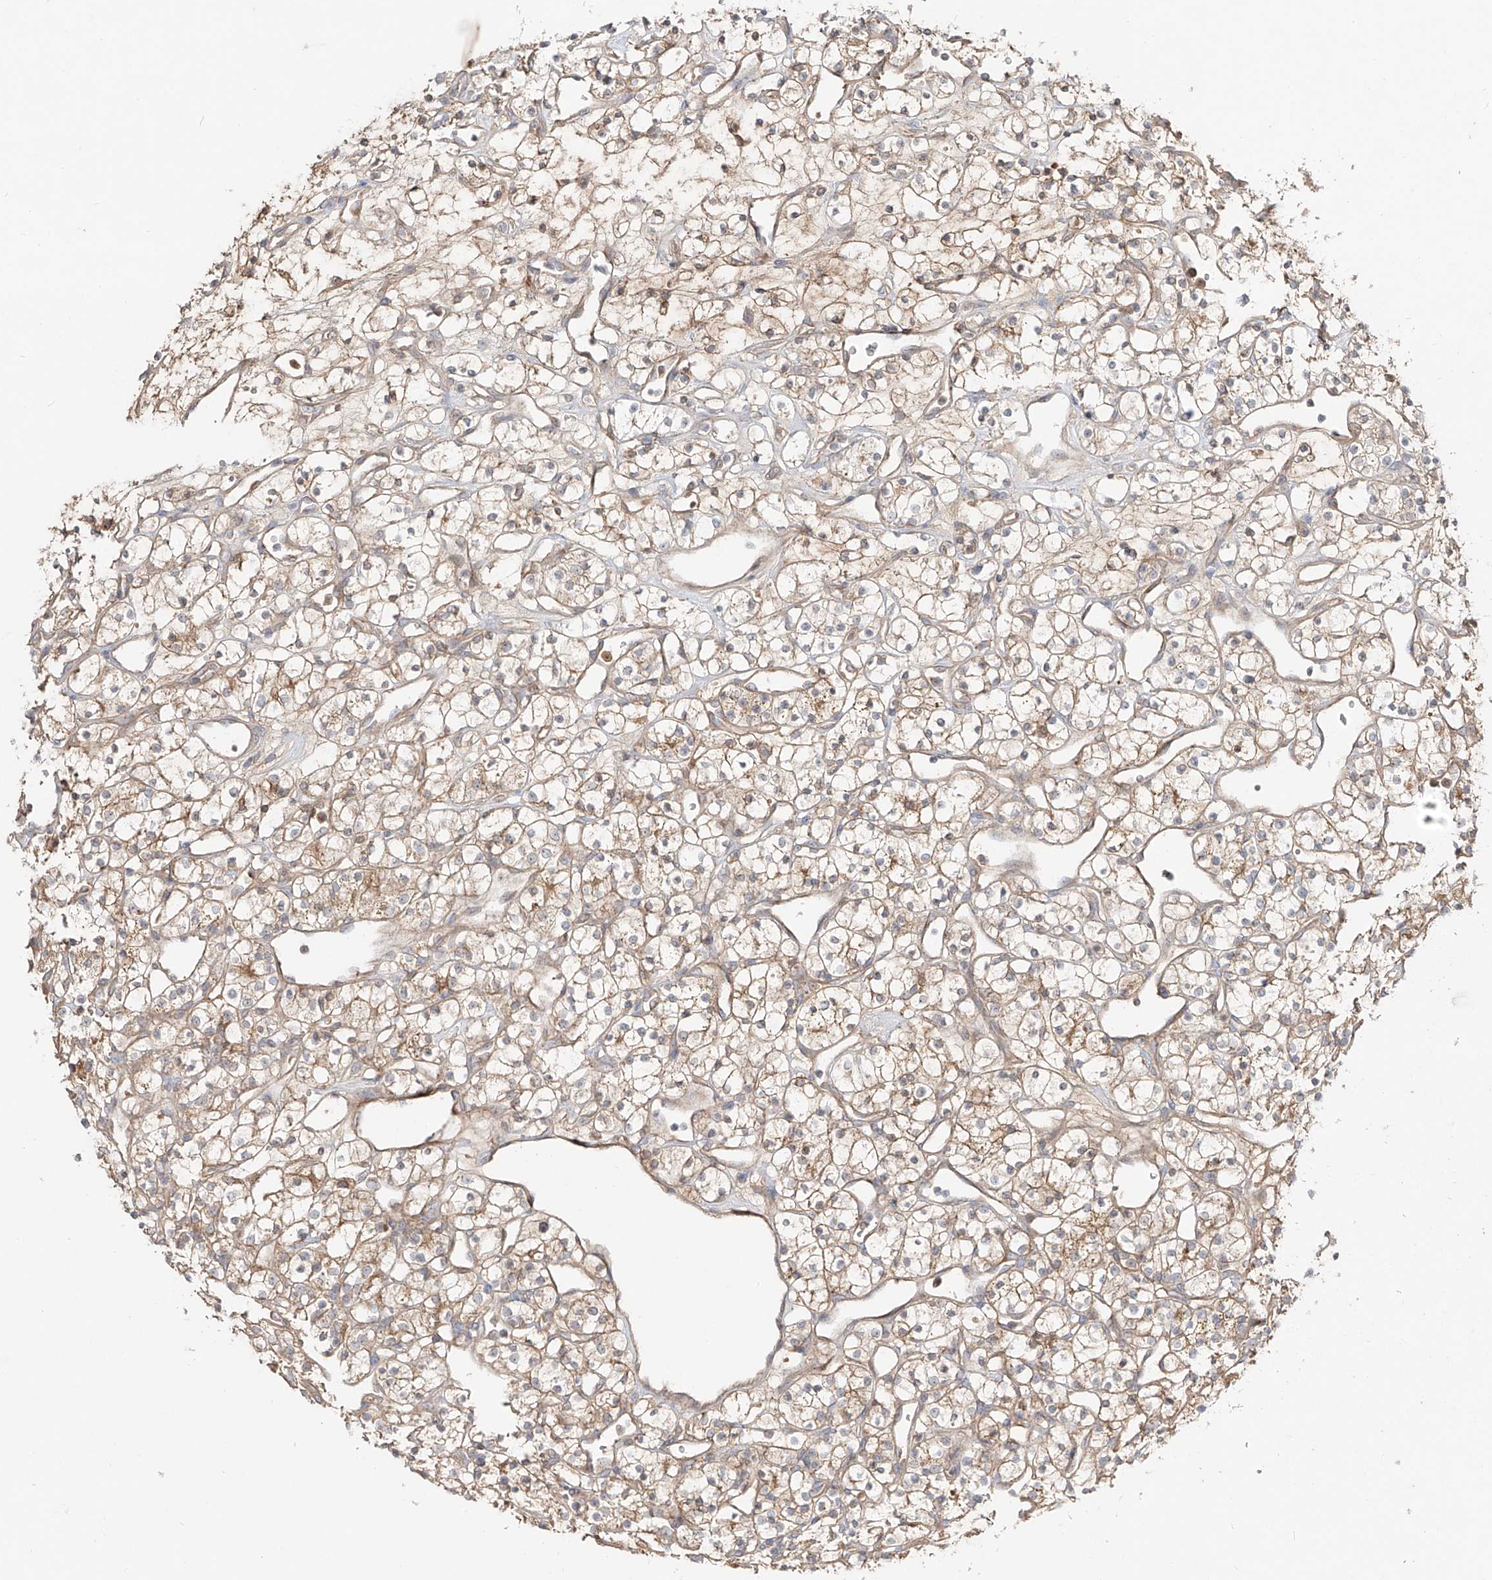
{"staining": {"intensity": "moderate", "quantity": ">75%", "location": "cytoplasmic/membranous"}, "tissue": "renal cancer", "cell_type": "Tumor cells", "image_type": "cancer", "snomed": [{"axis": "morphology", "description": "Adenocarcinoma, NOS"}, {"axis": "topography", "description": "Kidney"}], "caption": "Human renal cancer stained for a protein (brown) exhibits moderate cytoplasmic/membranous positive positivity in approximately >75% of tumor cells.", "gene": "ERO1A", "patient": {"sex": "female", "age": 60}}